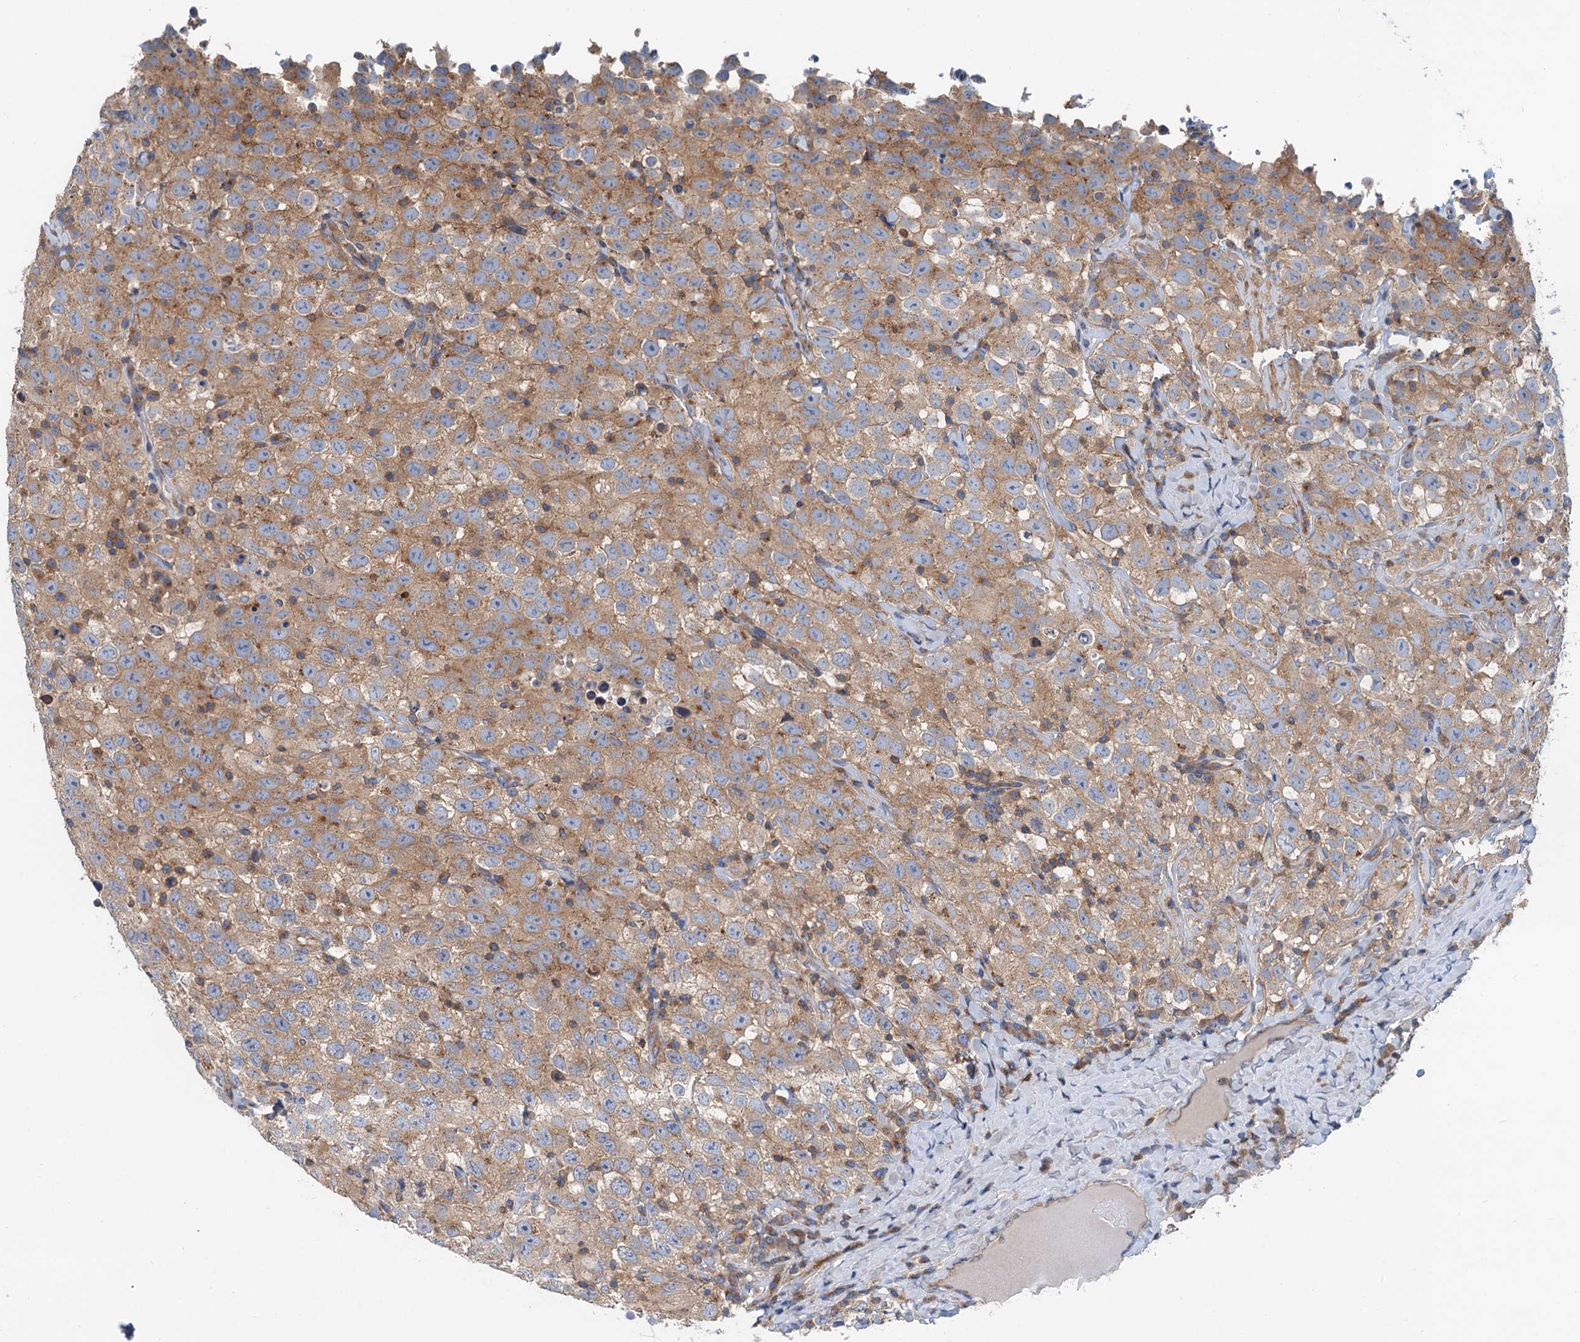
{"staining": {"intensity": "moderate", "quantity": "25%-75%", "location": "cytoplasmic/membranous"}, "tissue": "testis cancer", "cell_type": "Tumor cells", "image_type": "cancer", "snomed": [{"axis": "morphology", "description": "Seminoma, NOS"}, {"axis": "topography", "description": "Testis"}], "caption": "DAB (3,3'-diaminobenzidine) immunohistochemical staining of human testis cancer (seminoma) shows moderate cytoplasmic/membranous protein positivity in about 25%-75% of tumor cells.", "gene": "ANKRD26", "patient": {"sex": "male", "age": 41}}